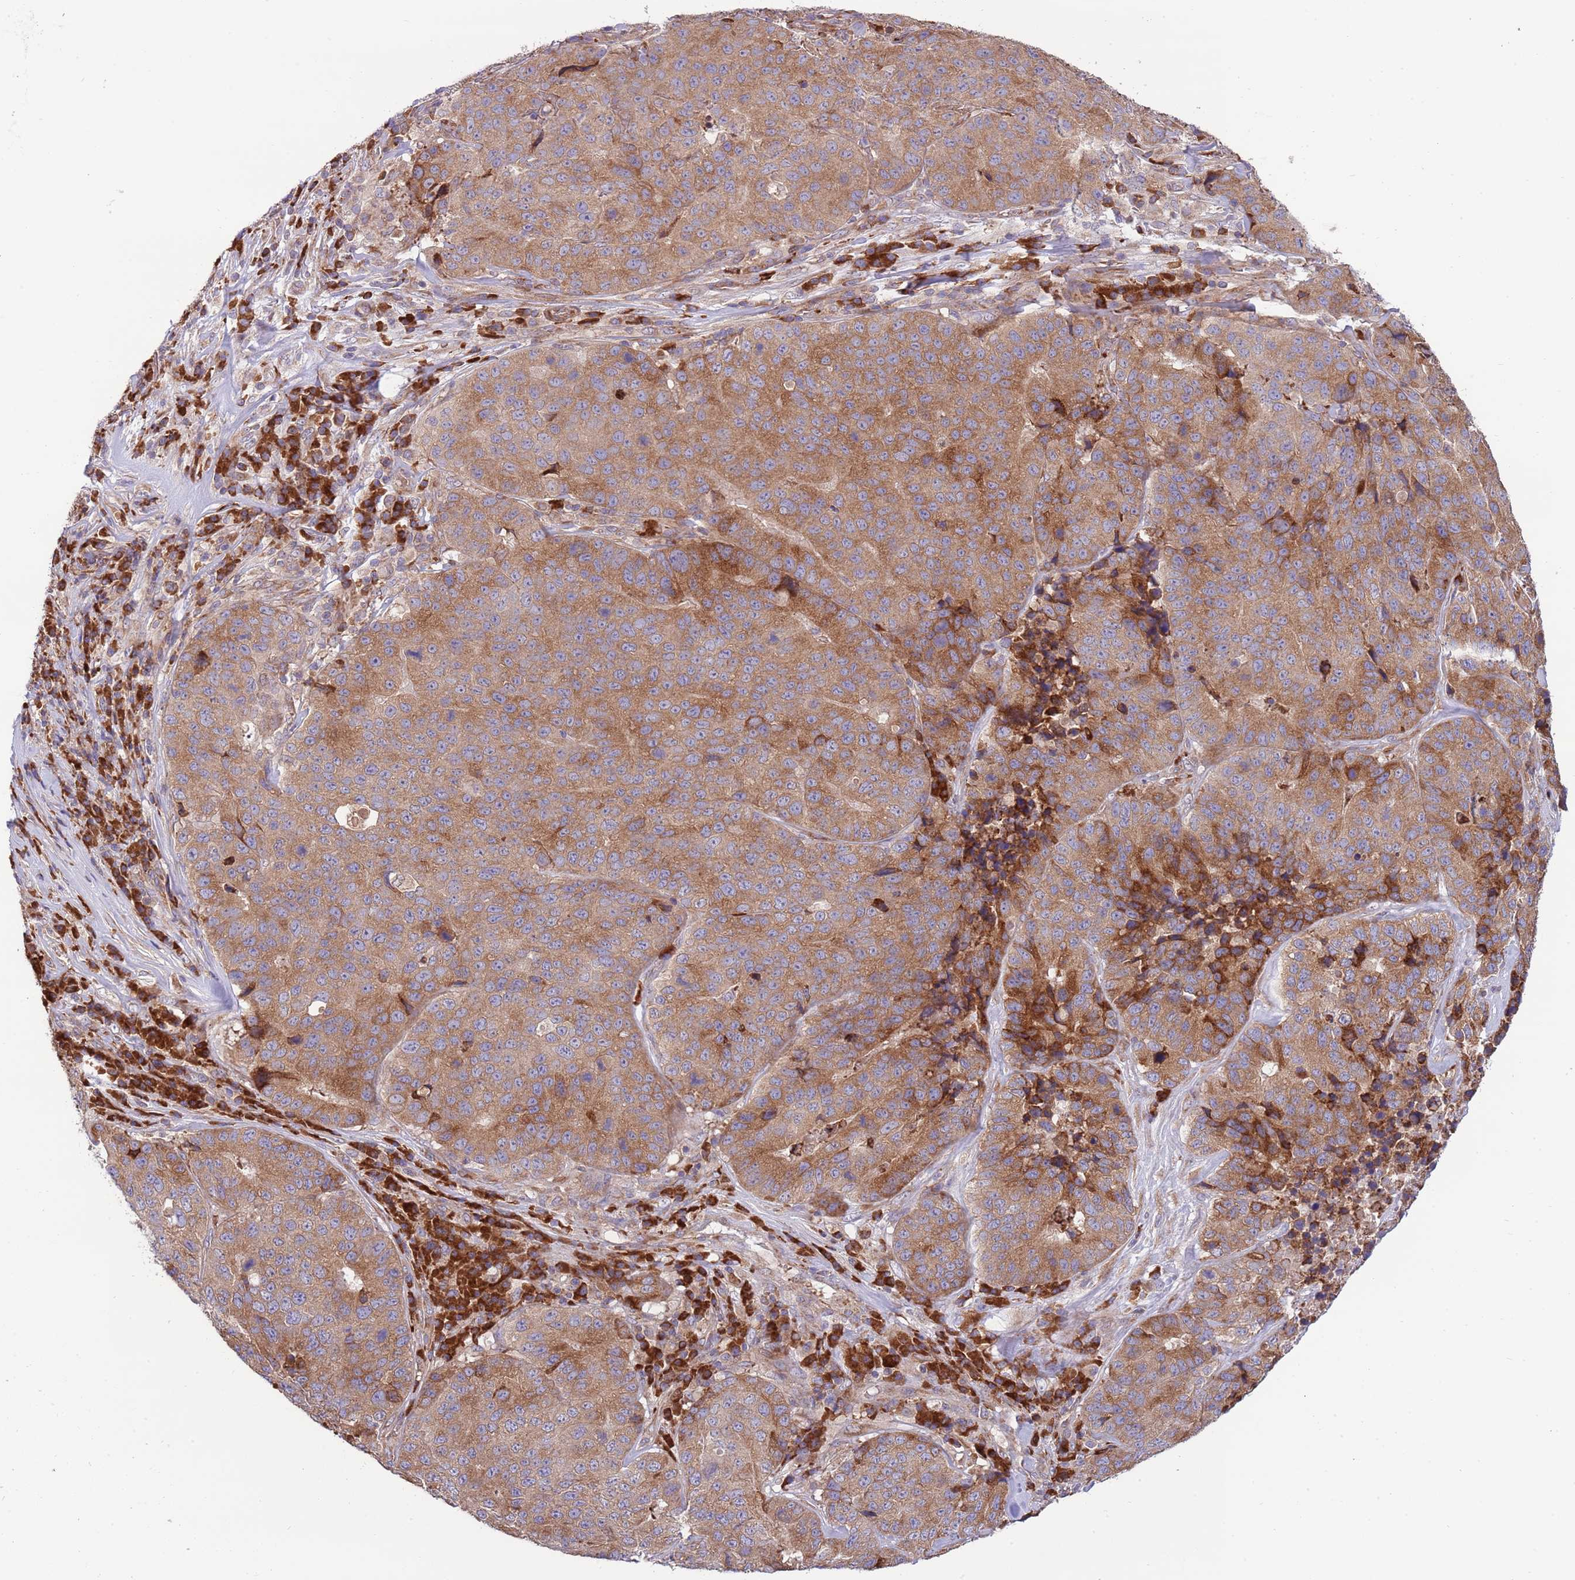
{"staining": {"intensity": "moderate", "quantity": ">75%", "location": "cytoplasmic/membranous"}, "tissue": "stomach cancer", "cell_type": "Tumor cells", "image_type": "cancer", "snomed": [{"axis": "morphology", "description": "Adenocarcinoma, NOS"}, {"axis": "topography", "description": "Stomach"}], "caption": "About >75% of tumor cells in stomach cancer display moderate cytoplasmic/membranous protein staining as visualized by brown immunohistochemical staining.", "gene": "DAND5", "patient": {"sex": "male", "age": 71}}